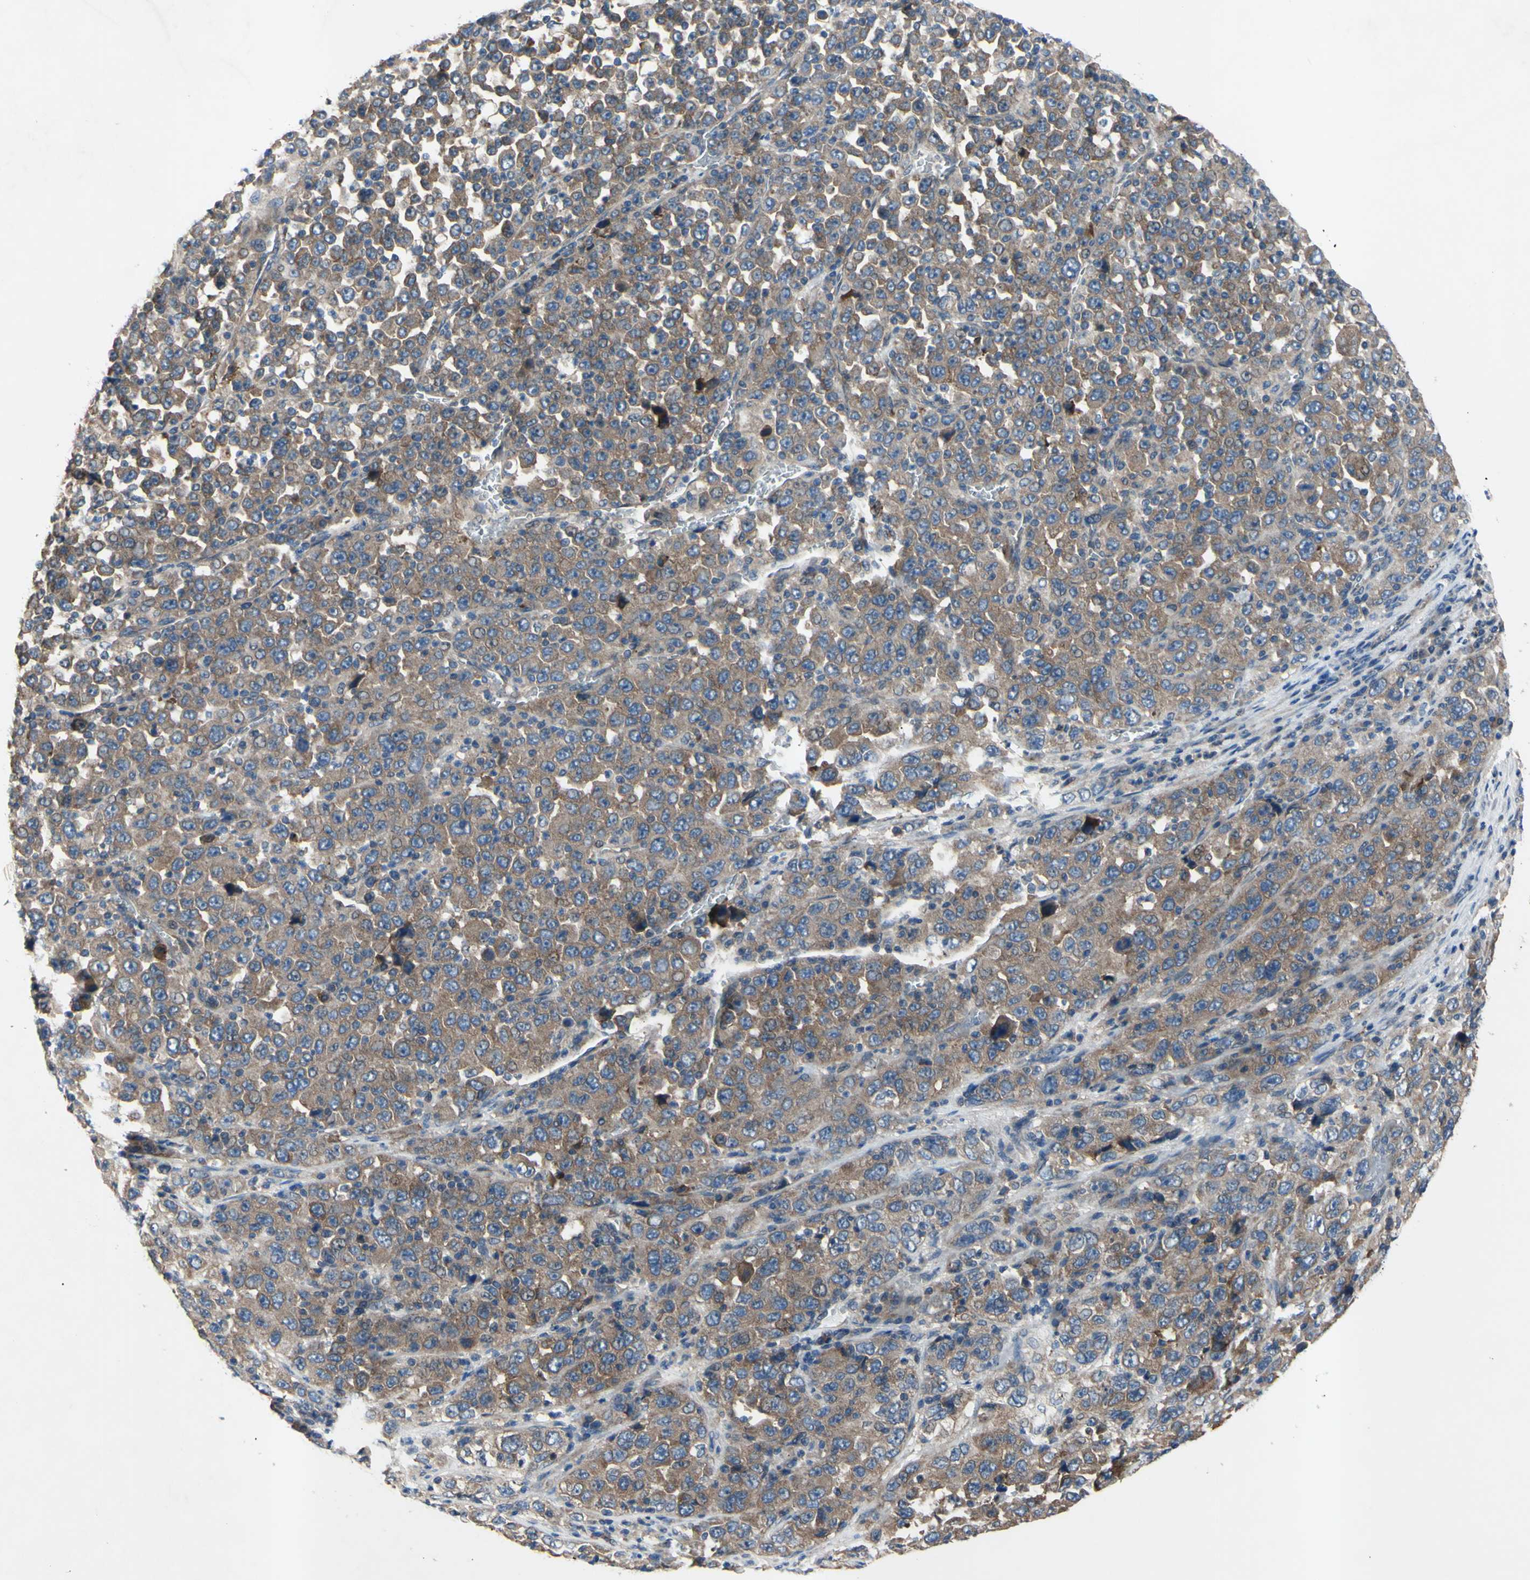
{"staining": {"intensity": "moderate", "quantity": "25%-75%", "location": "cytoplasmic/membranous"}, "tissue": "stomach cancer", "cell_type": "Tumor cells", "image_type": "cancer", "snomed": [{"axis": "morphology", "description": "Normal tissue, NOS"}, {"axis": "morphology", "description": "Adenocarcinoma, NOS"}, {"axis": "topography", "description": "Stomach, upper"}, {"axis": "topography", "description": "Stomach"}], "caption": "This micrograph shows immunohistochemistry staining of stomach adenocarcinoma, with medium moderate cytoplasmic/membranous expression in about 25%-75% of tumor cells.", "gene": "HILPDA", "patient": {"sex": "male", "age": 59}}